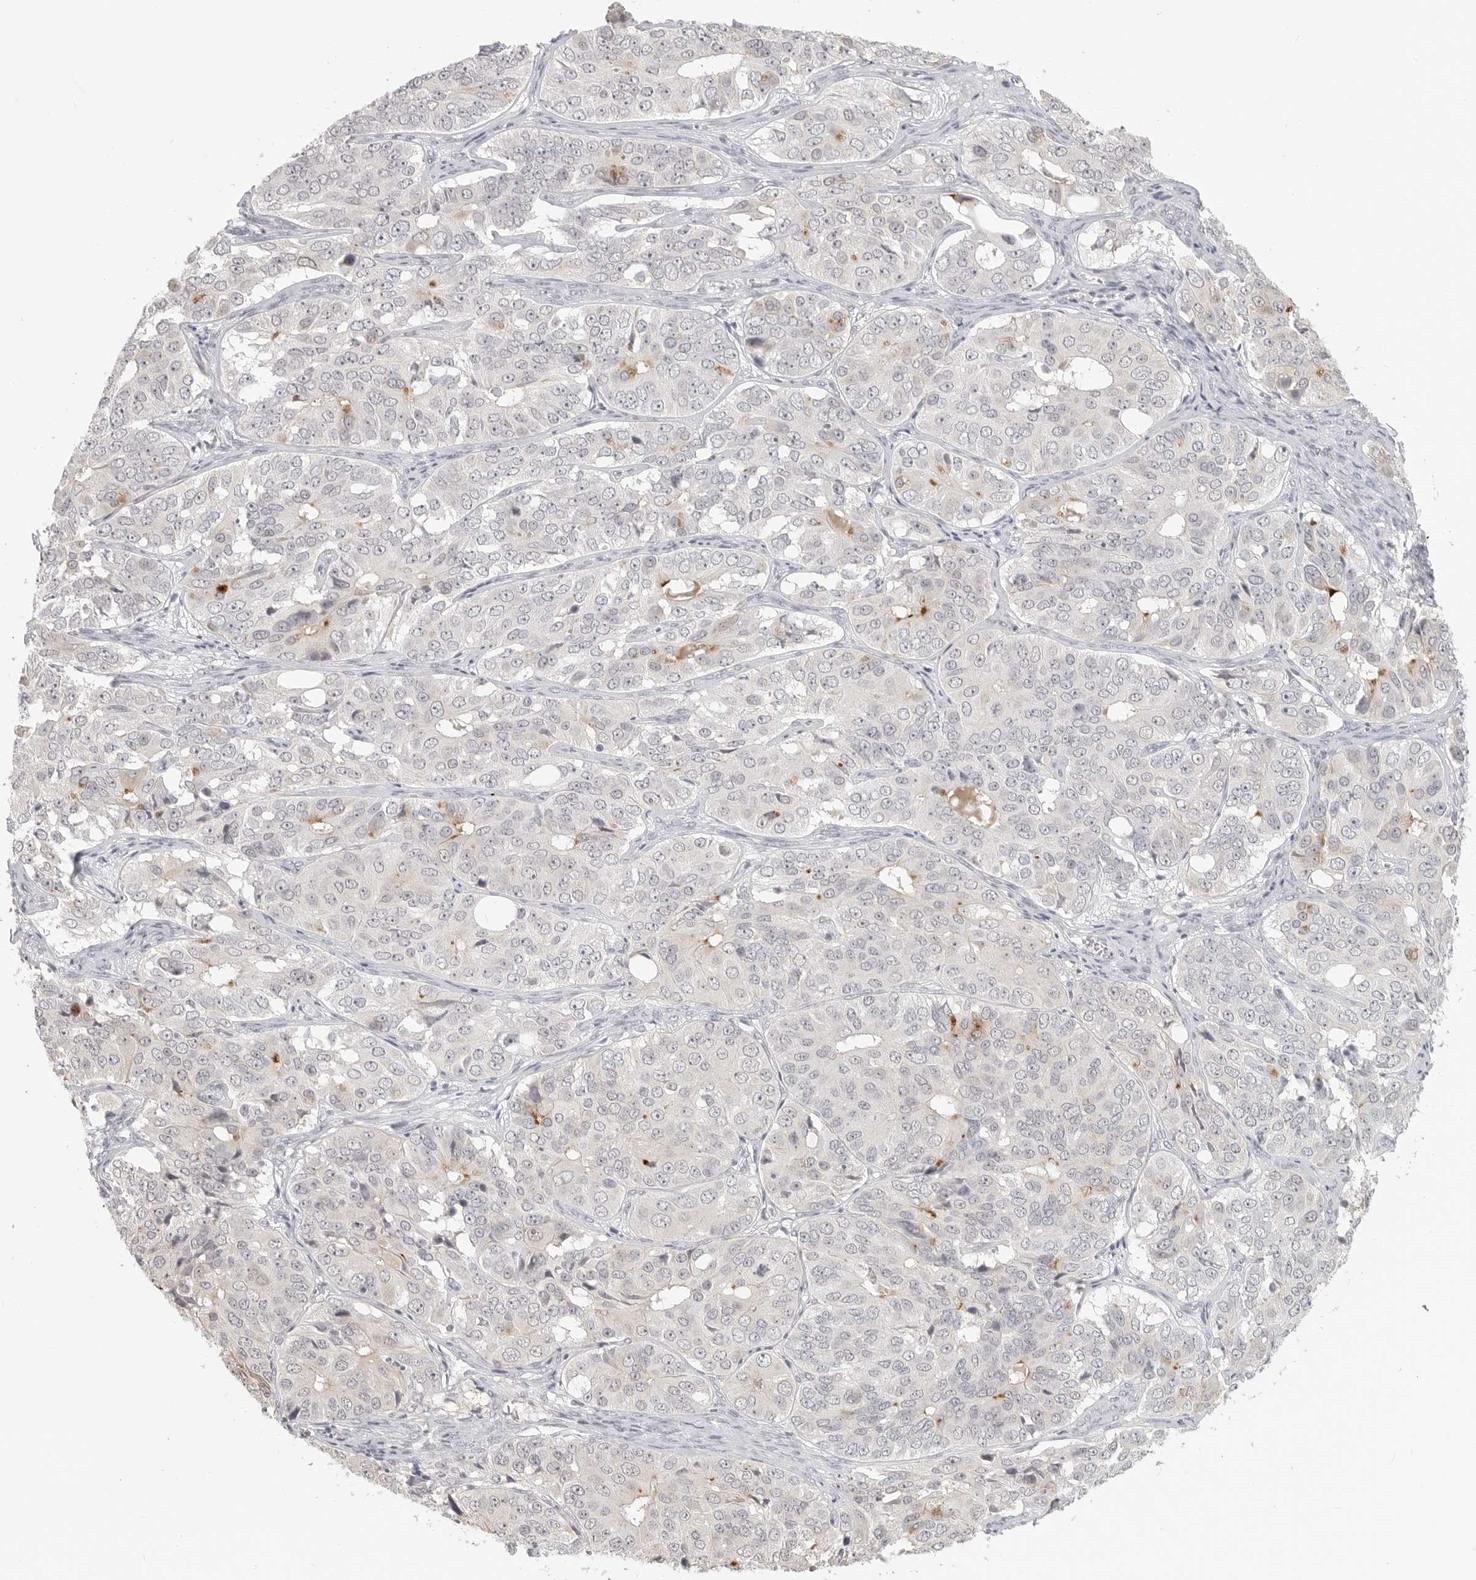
{"staining": {"intensity": "moderate", "quantity": "<25%", "location": "cytoplasmic/membranous"}, "tissue": "ovarian cancer", "cell_type": "Tumor cells", "image_type": "cancer", "snomed": [{"axis": "morphology", "description": "Carcinoma, endometroid"}, {"axis": "topography", "description": "Ovary"}], "caption": "Tumor cells exhibit low levels of moderate cytoplasmic/membranous expression in about <25% of cells in human ovarian endometroid carcinoma.", "gene": "KLK11", "patient": {"sex": "female", "age": 51}}